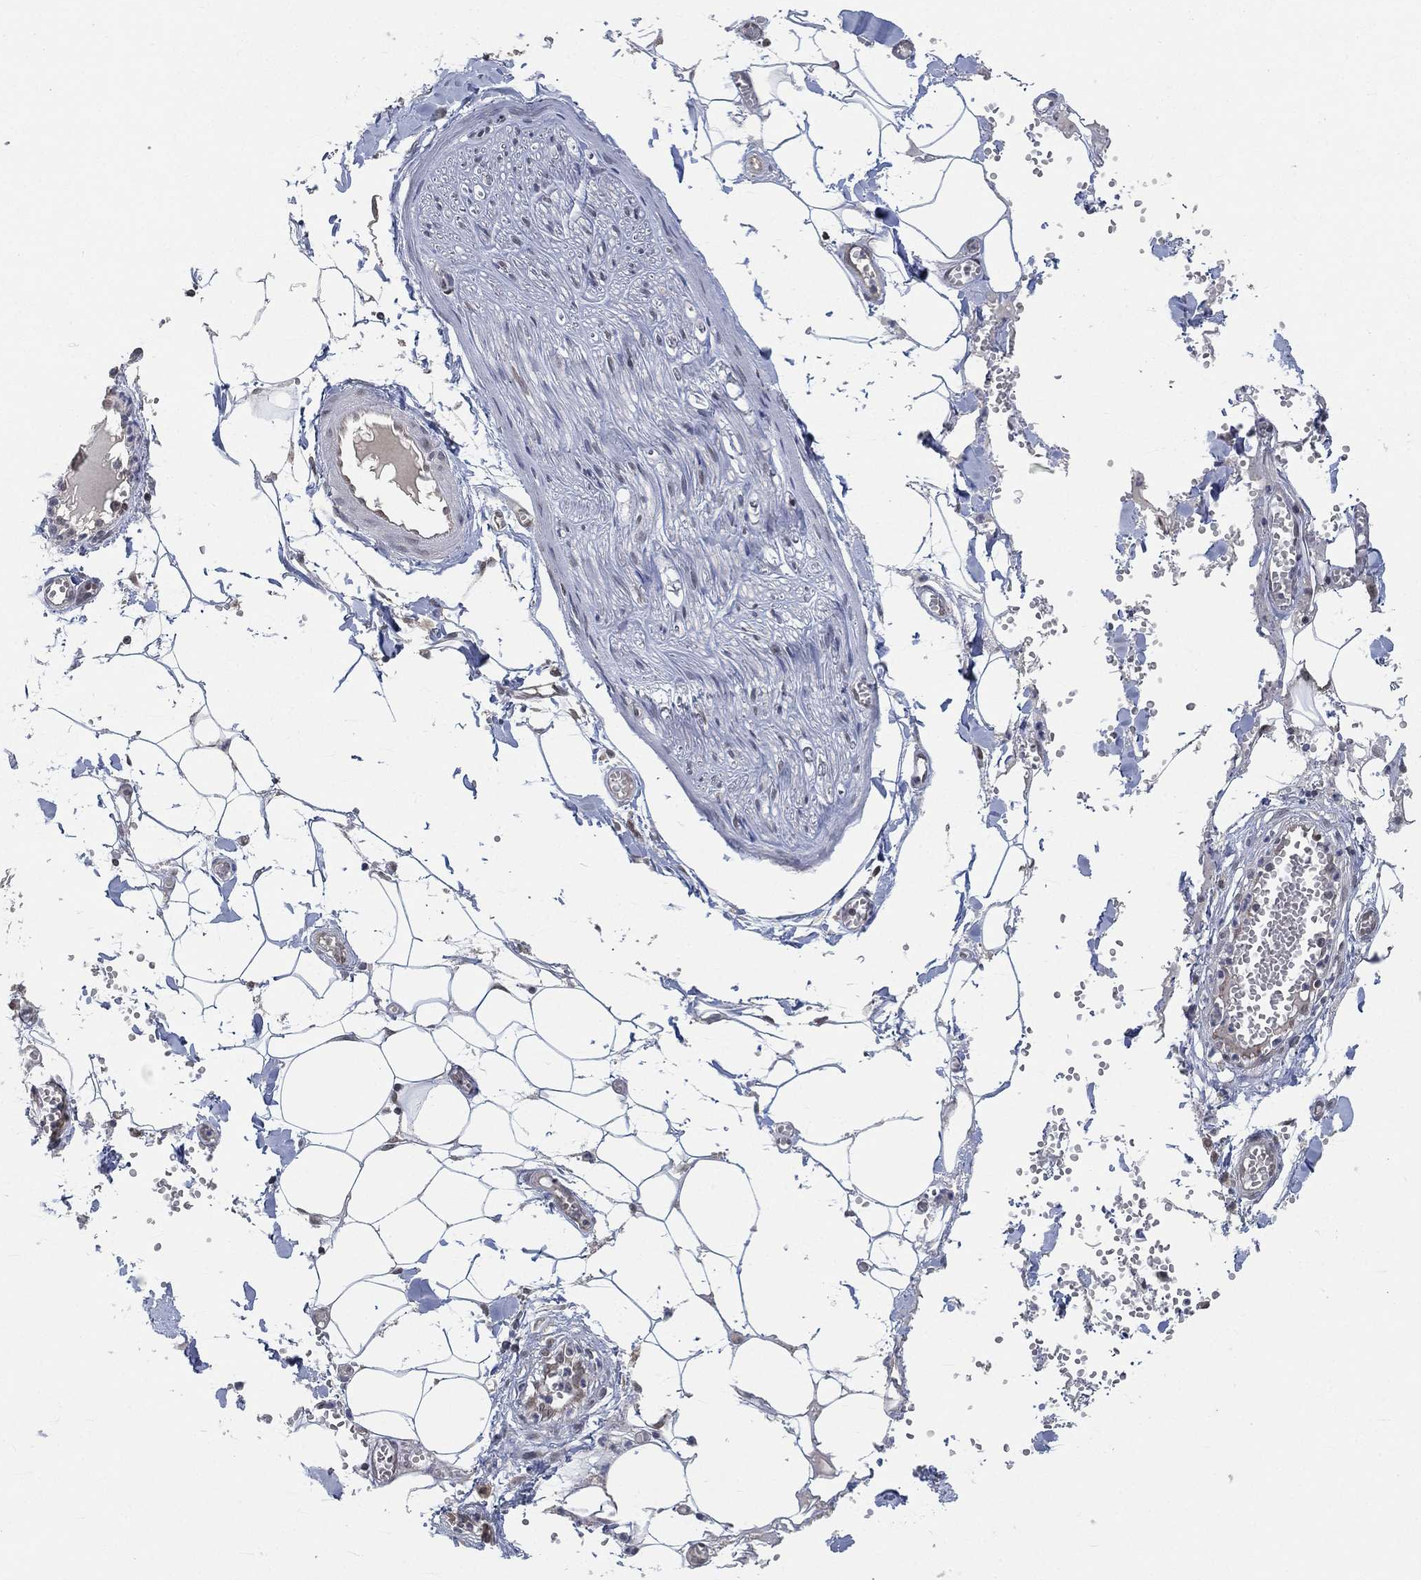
{"staining": {"intensity": "negative", "quantity": "none", "location": "none"}, "tissue": "adipose tissue", "cell_type": "Adipocytes", "image_type": "normal", "snomed": [{"axis": "morphology", "description": "Normal tissue, NOS"}, {"axis": "morphology", "description": "Squamous cell carcinoma, NOS"}, {"axis": "topography", "description": "Cartilage tissue"}, {"axis": "topography", "description": "Lung"}], "caption": "This is an IHC histopathology image of normal adipose tissue. There is no positivity in adipocytes.", "gene": "YLPM1", "patient": {"sex": "male", "age": 66}}